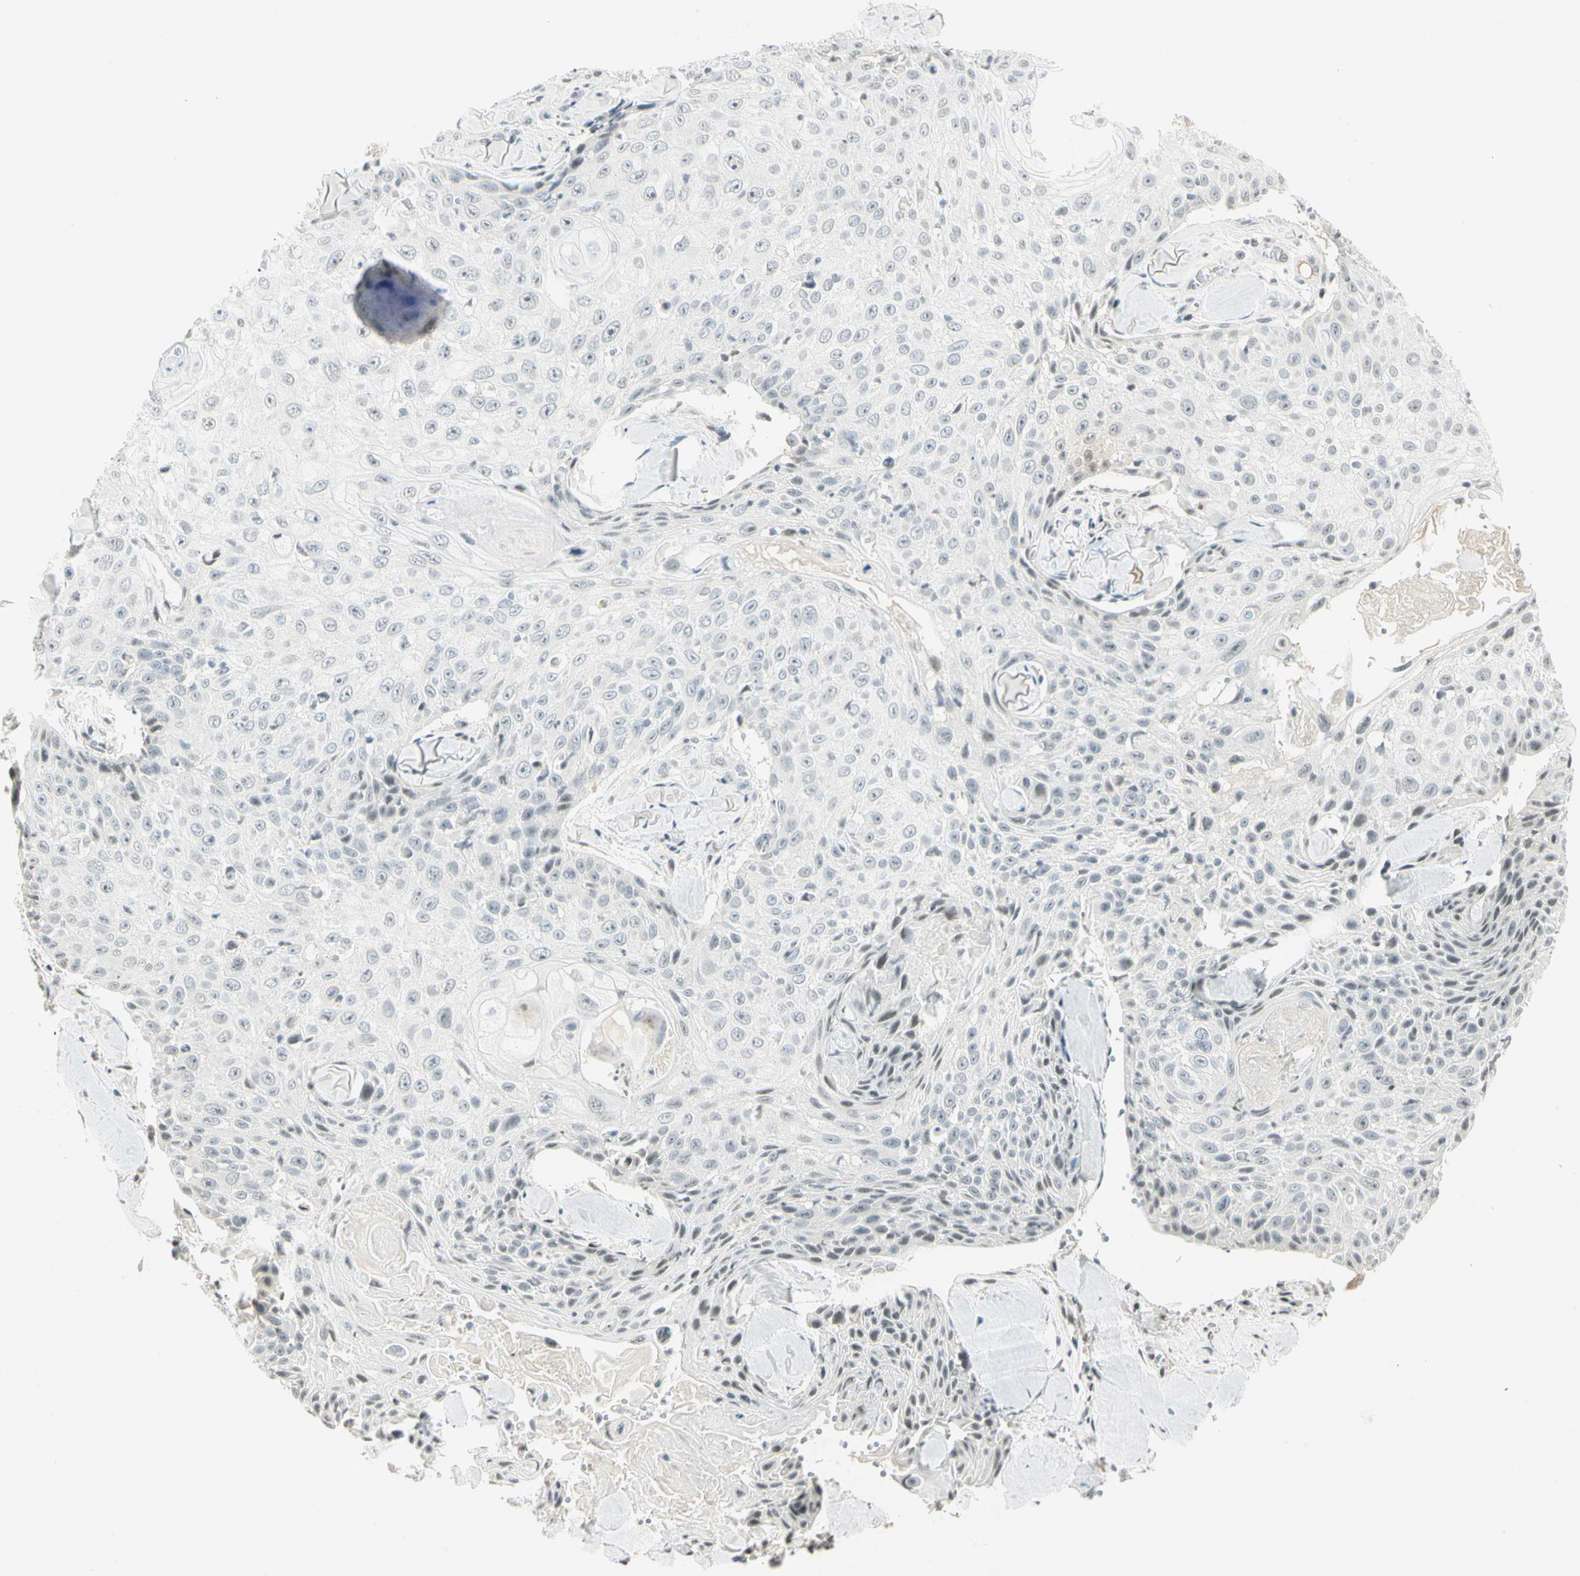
{"staining": {"intensity": "weak", "quantity": "<25%", "location": "nuclear"}, "tissue": "skin cancer", "cell_type": "Tumor cells", "image_type": "cancer", "snomed": [{"axis": "morphology", "description": "Squamous cell carcinoma, NOS"}, {"axis": "topography", "description": "Skin"}], "caption": "This is an immunohistochemistry (IHC) photomicrograph of skin cancer. There is no expression in tumor cells.", "gene": "SMAD3", "patient": {"sex": "male", "age": 86}}